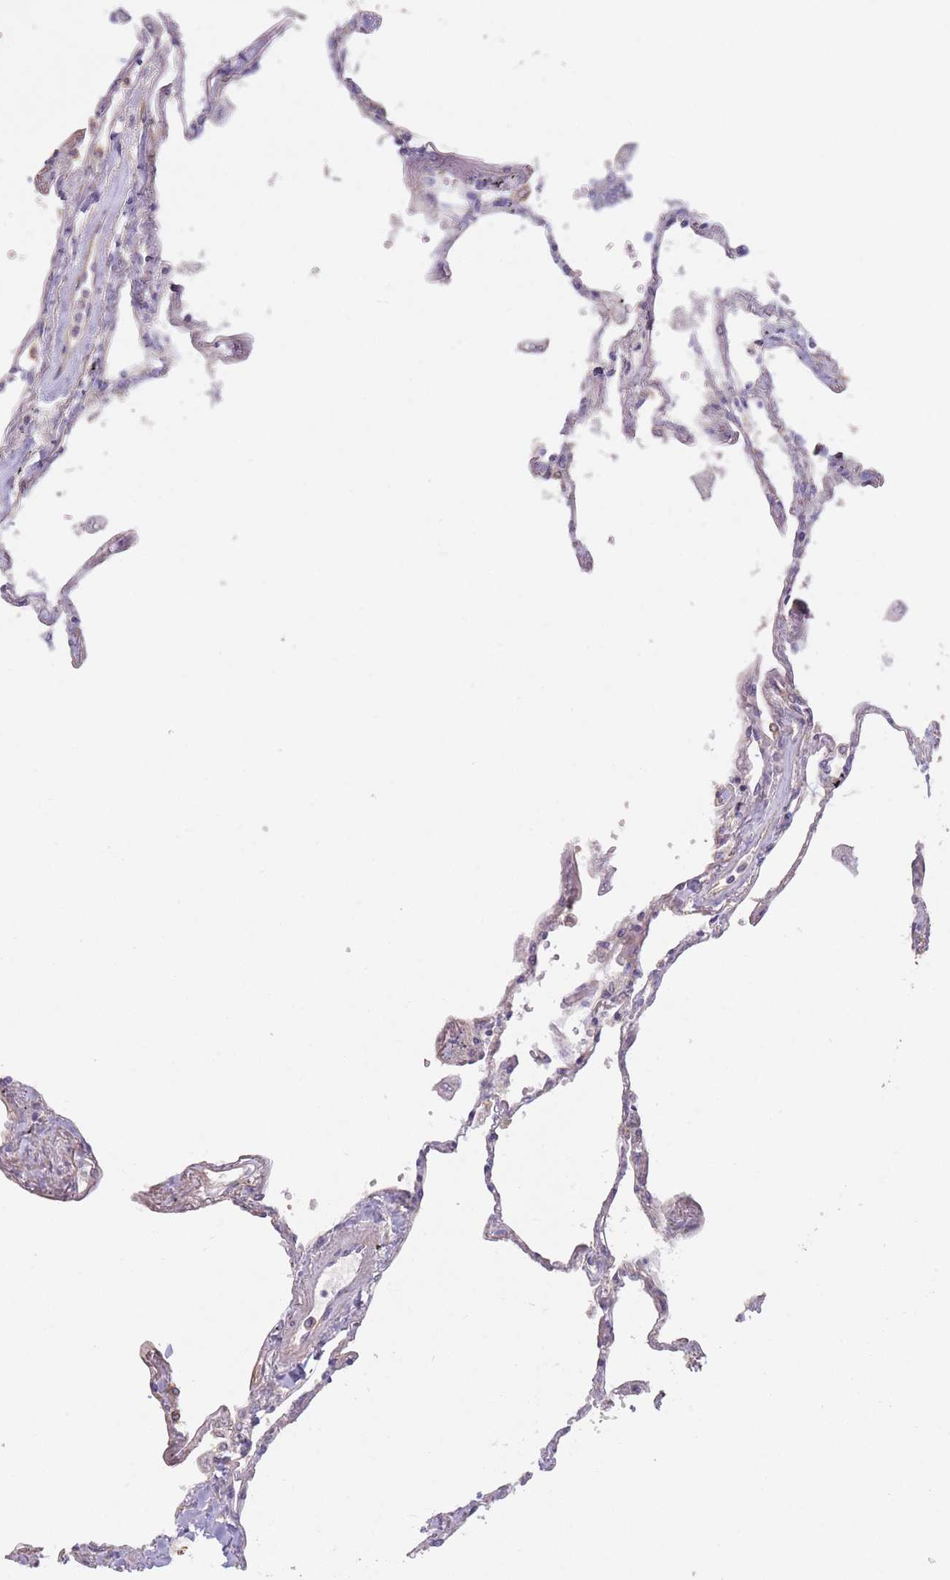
{"staining": {"intensity": "weak", "quantity": "<25%", "location": "cytoplasmic/membranous"}, "tissue": "lung", "cell_type": "Alveolar cells", "image_type": "normal", "snomed": [{"axis": "morphology", "description": "Normal tissue, NOS"}, {"axis": "topography", "description": "Lung"}], "caption": "An IHC histopathology image of unremarkable lung is shown. There is no staining in alveolar cells of lung.", "gene": "WDR93", "patient": {"sex": "female", "age": 67}}